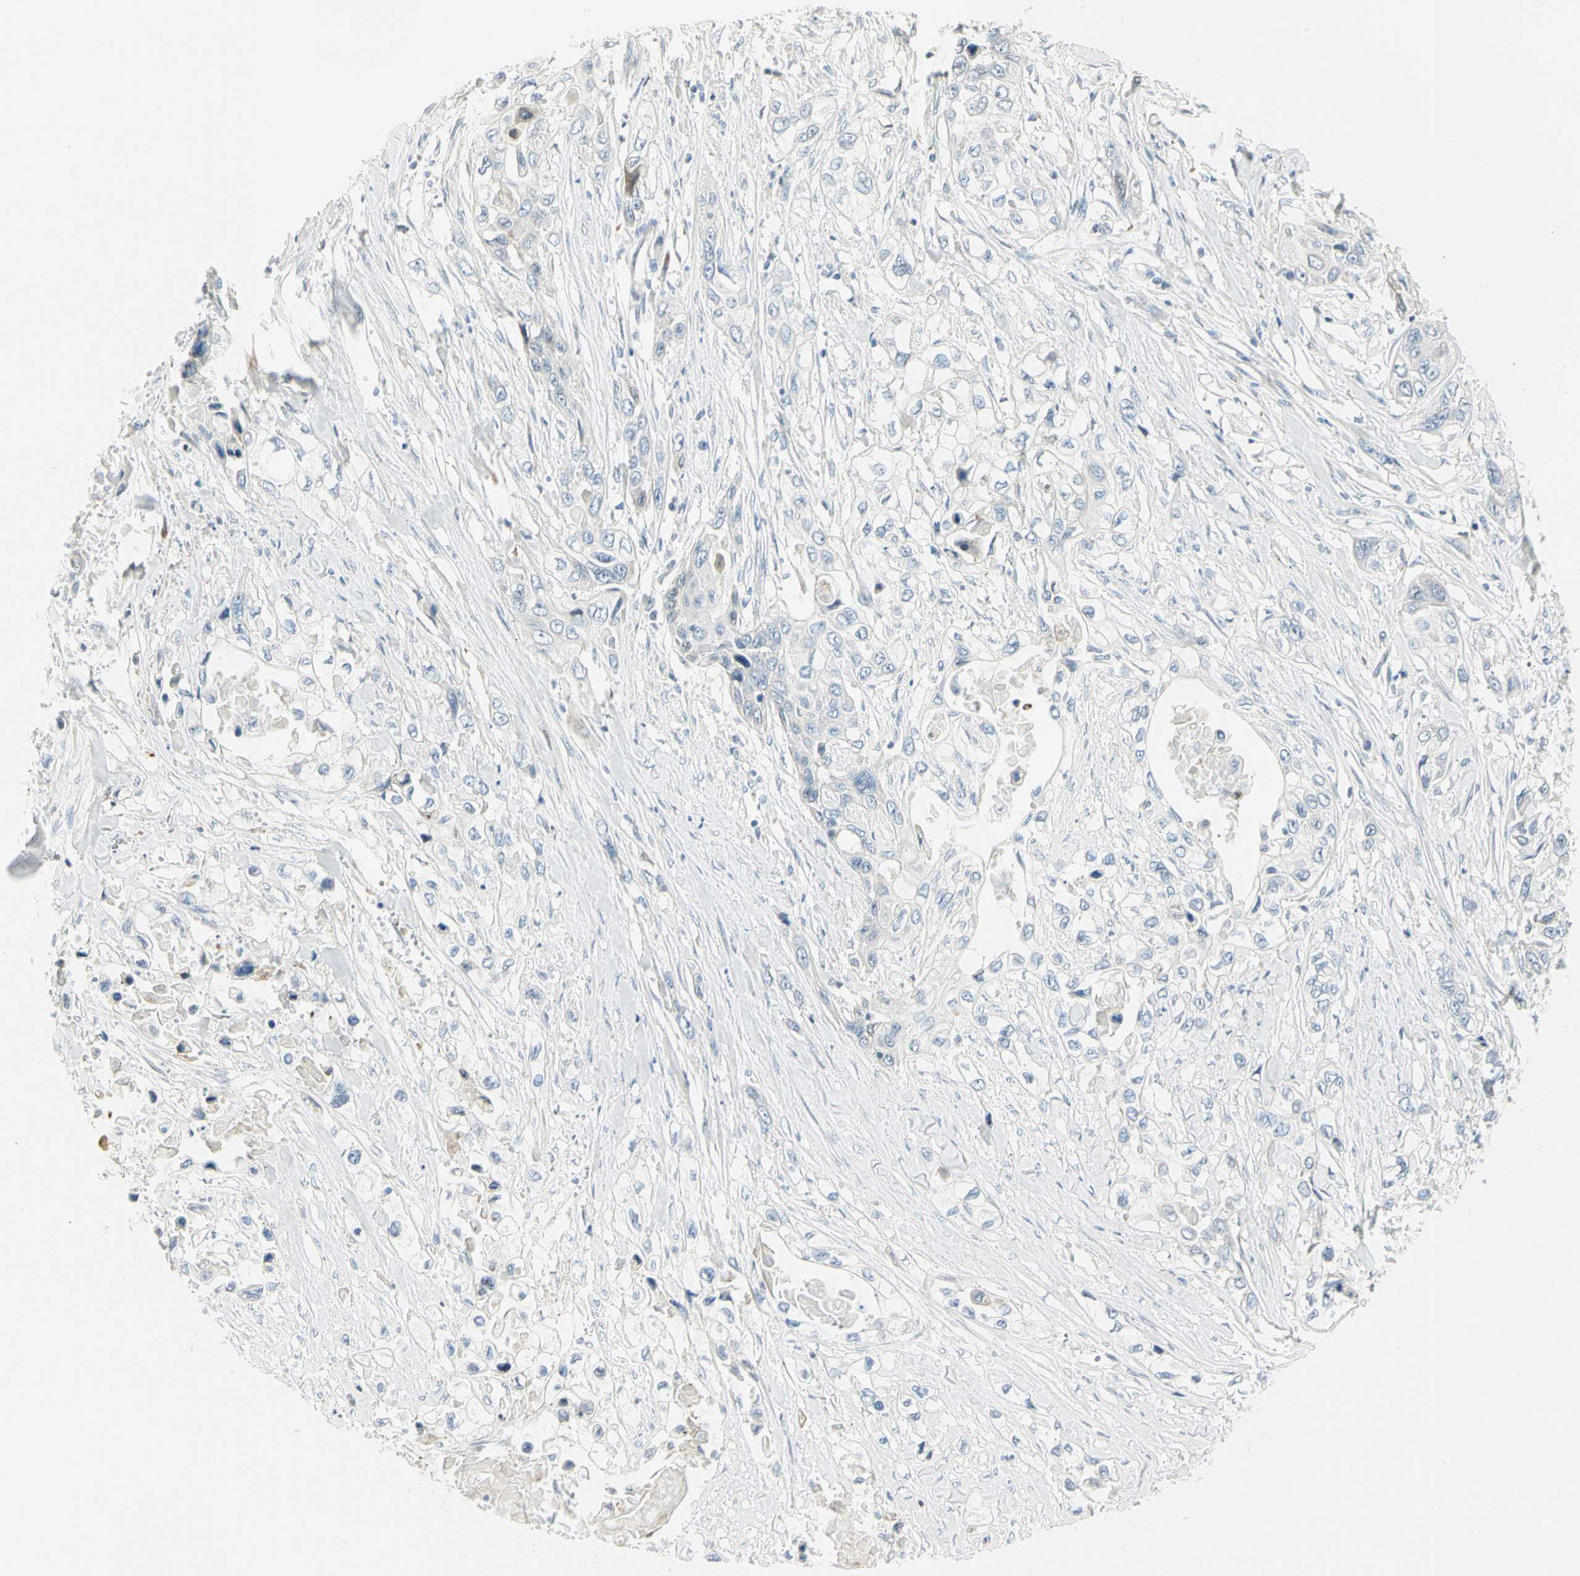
{"staining": {"intensity": "negative", "quantity": "none", "location": "none"}, "tissue": "pancreatic cancer", "cell_type": "Tumor cells", "image_type": "cancer", "snomed": [{"axis": "morphology", "description": "Adenocarcinoma, NOS"}, {"axis": "topography", "description": "Pancreas"}], "caption": "Immunohistochemistry of human pancreatic cancer (adenocarcinoma) displays no staining in tumor cells.", "gene": "TNFSF11", "patient": {"sex": "female", "age": 70}}